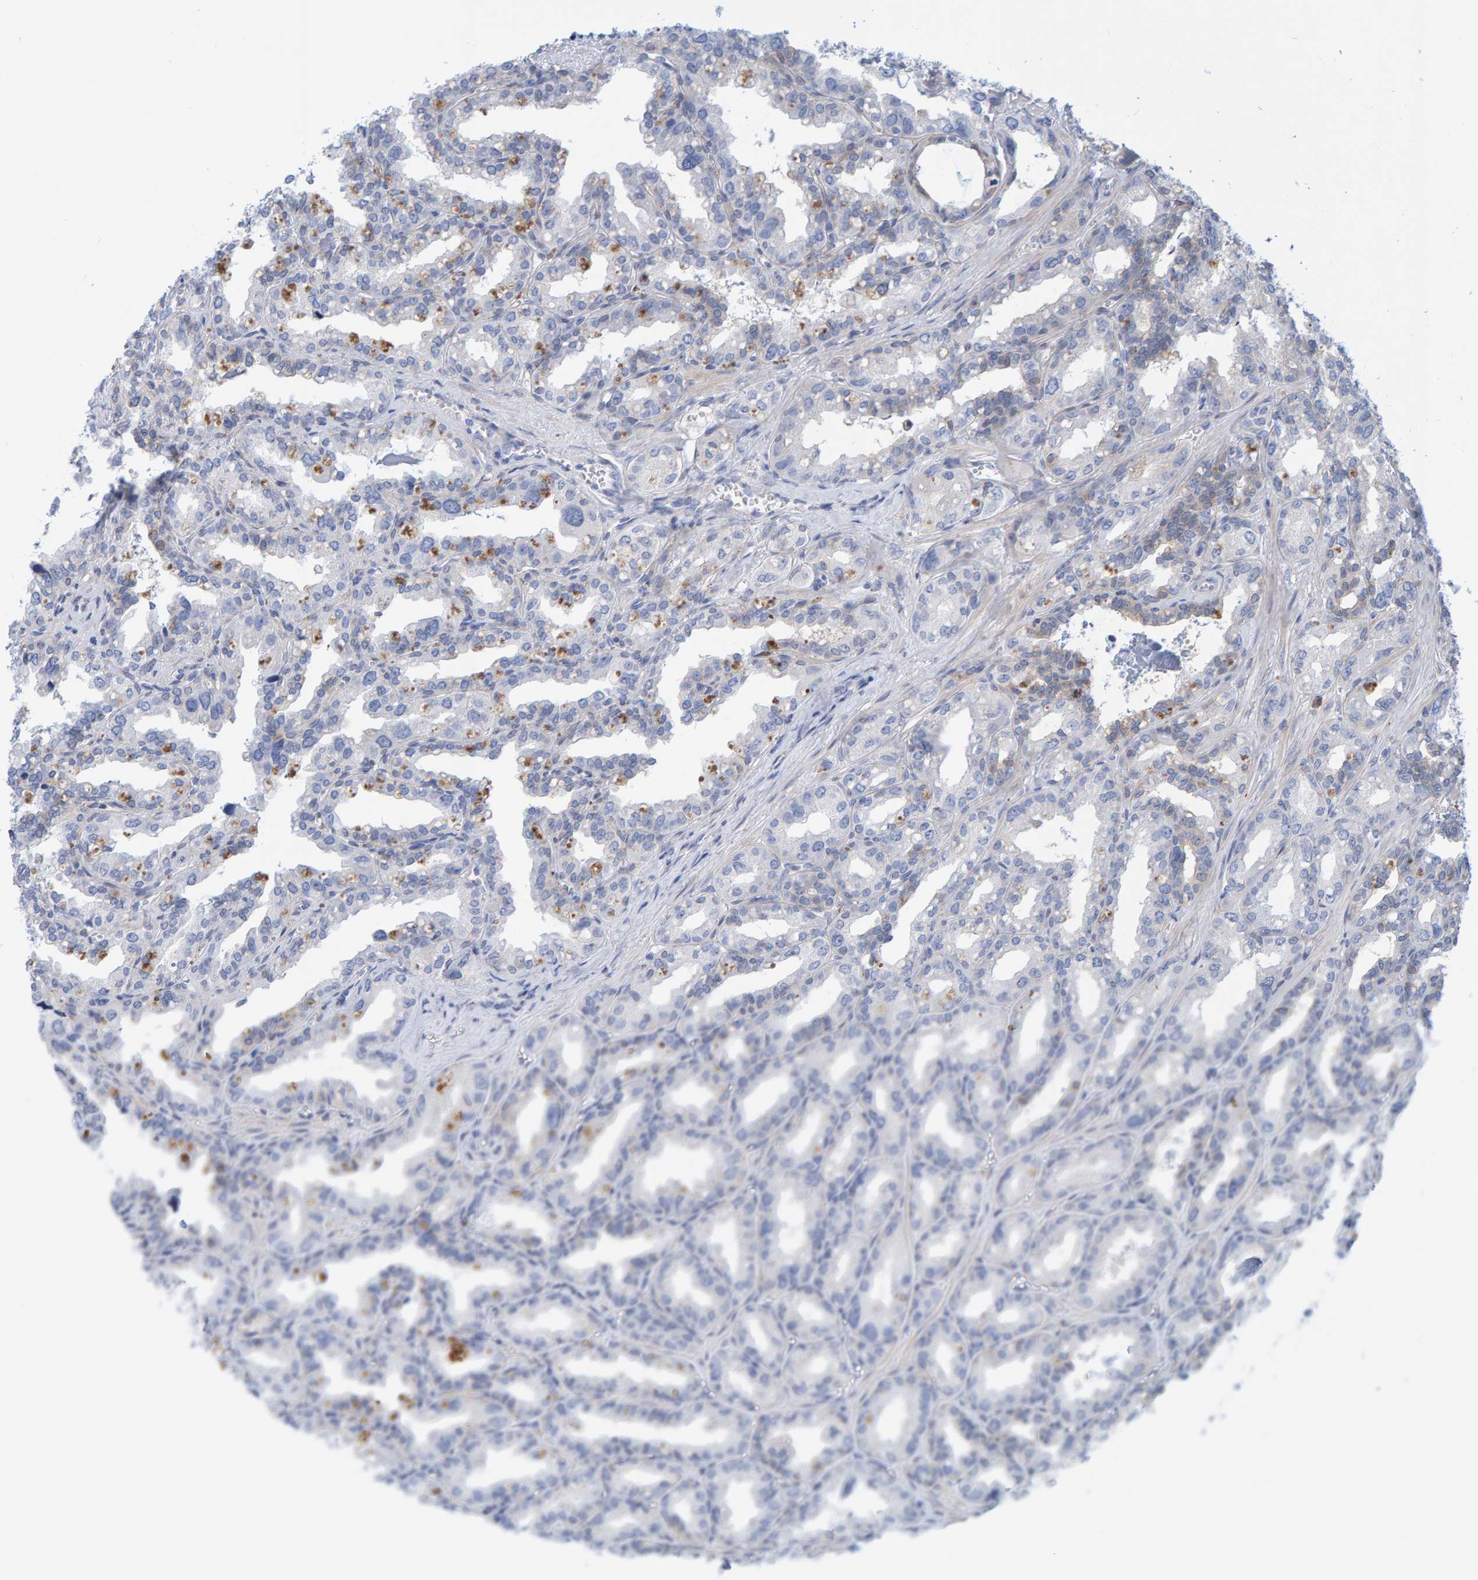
{"staining": {"intensity": "moderate", "quantity": "<25%", "location": "cytoplasmic/membranous"}, "tissue": "seminal vesicle", "cell_type": "Glandular cells", "image_type": "normal", "snomed": [{"axis": "morphology", "description": "Normal tissue, NOS"}, {"axis": "topography", "description": "Prostate"}, {"axis": "topography", "description": "Seminal veicle"}], "caption": "Seminal vesicle stained for a protein (brown) exhibits moderate cytoplasmic/membranous positive expression in about <25% of glandular cells.", "gene": "KLHL11", "patient": {"sex": "male", "age": 51}}